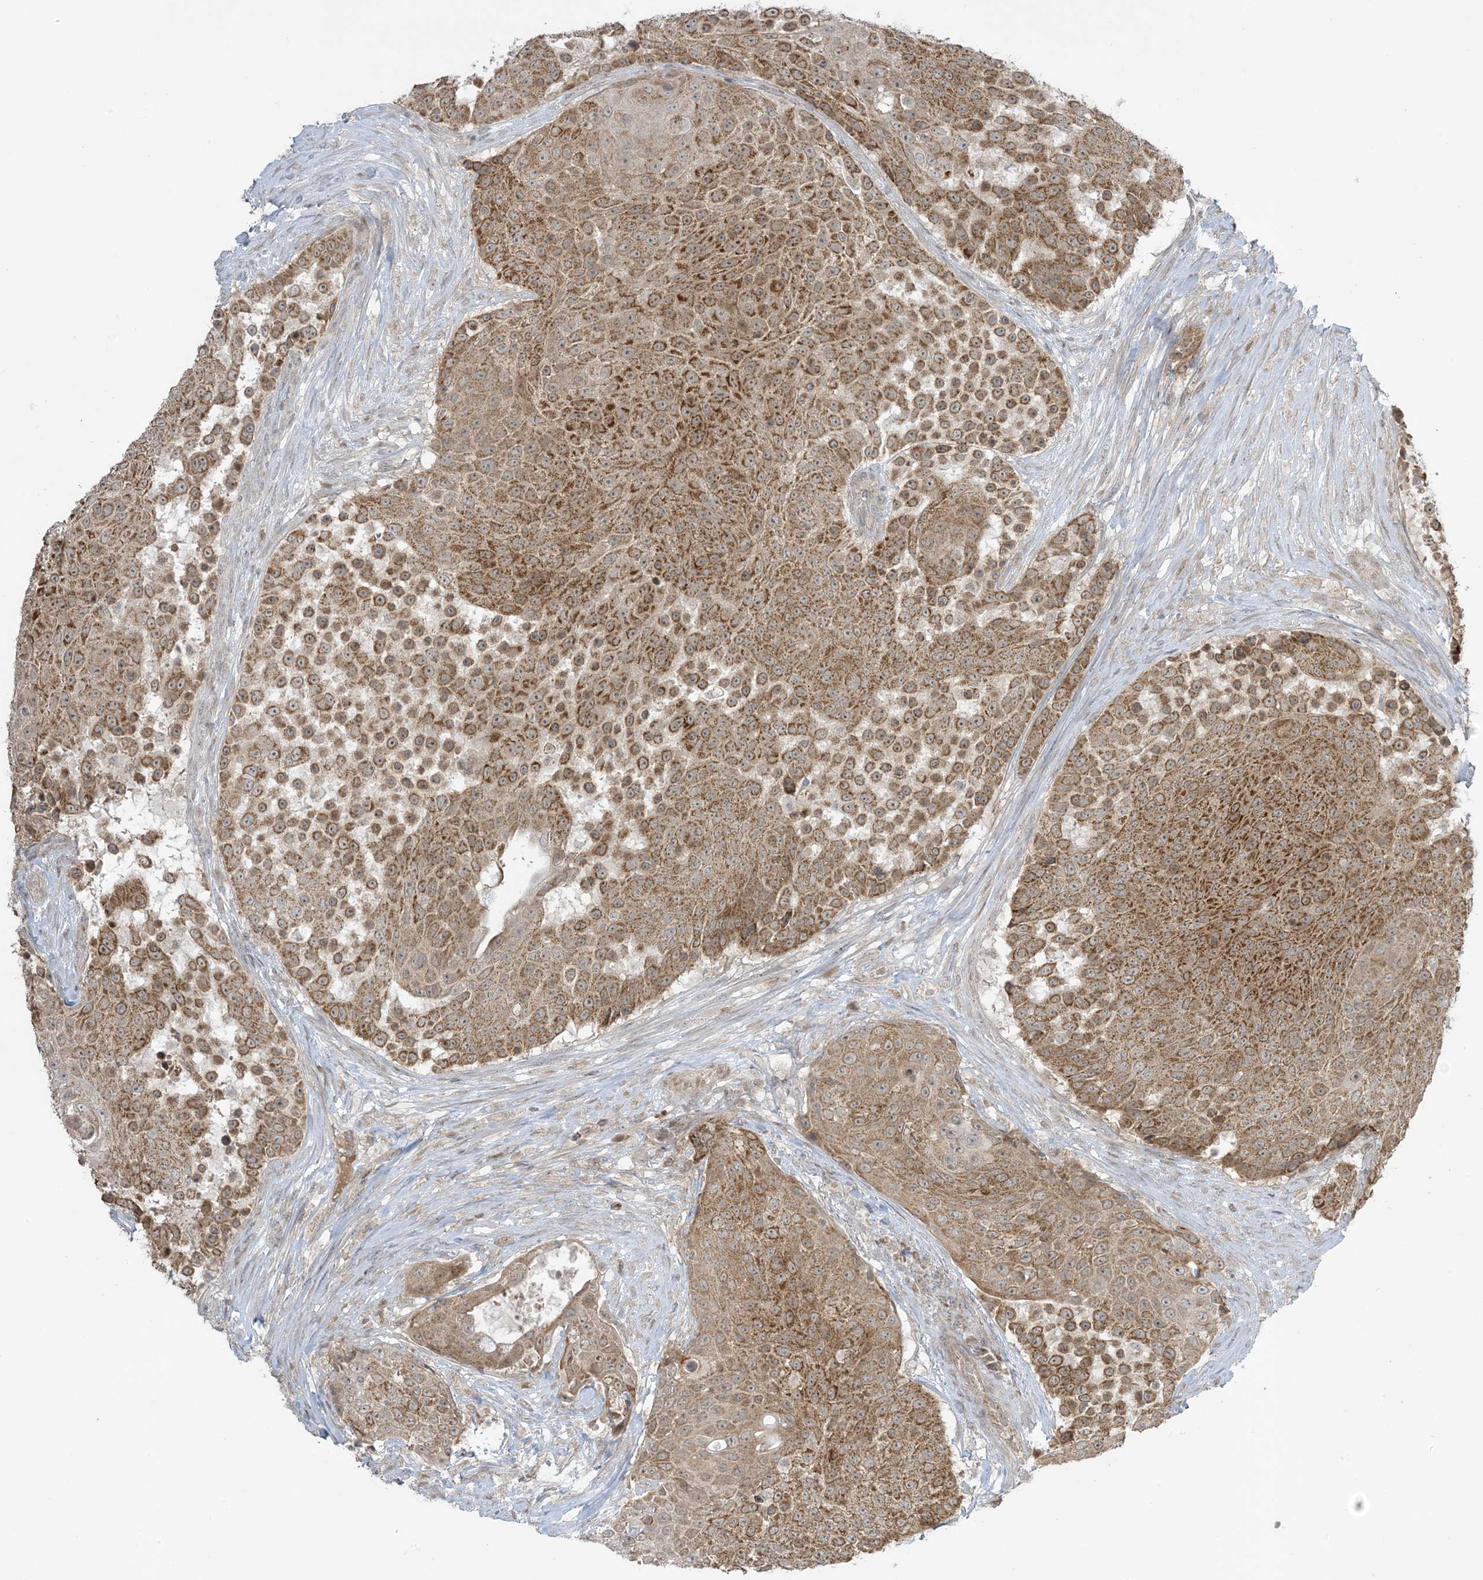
{"staining": {"intensity": "strong", "quantity": ">75%", "location": "cytoplasmic/membranous"}, "tissue": "urothelial cancer", "cell_type": "Tumor cells", "image_type": "cancer", "snomed": [{"axis": "morphology", "description": "Urothelial carcinoma, High grade"}, {"axis": "topography", "description": "Urinary bladder"}], "caption": "Protein analysis of urothelial cancer tissue demonstrates strong cytoplasmic/membranous expression in approximately >75% of tumor cells. The staining is performed using DAB (3,3'-diaminobenzidine) brown chromogen to label protein expression. The nuclei are counter-stained blue using hematoxylin.", "gene": "PHLDB2", "patient": {"sex": "female", "age": 63}}